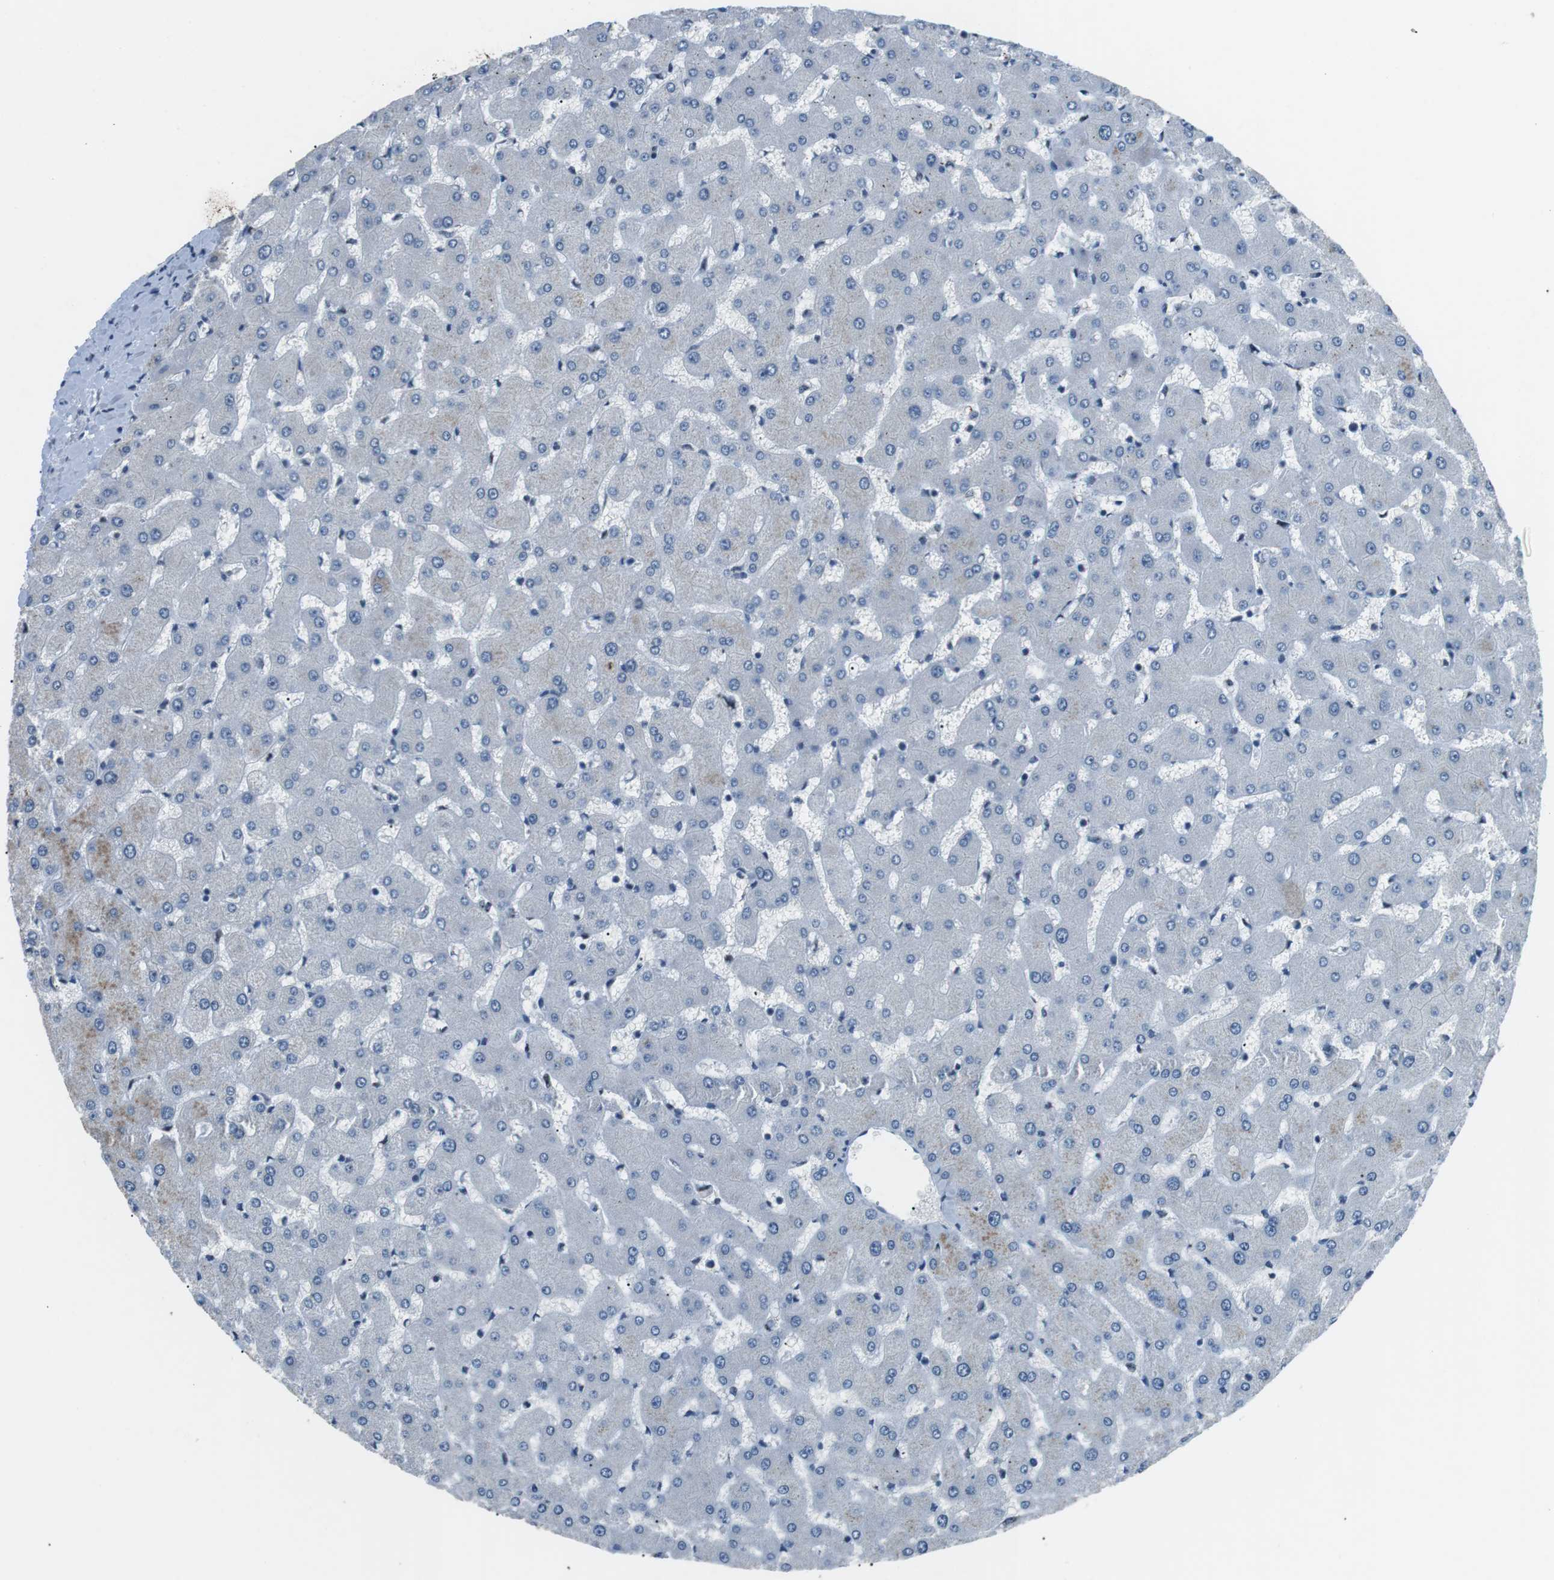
{"staining": {"intensity": "negative", "quantity": "none", "location": "none"}, "tissue": "liver", "cell_type": "Cholangiocytes", "image_type": "normal", "snomed": [{"axis": "morphology", "description": "Normal tissue, NOS"}, {"axis": "topography", "description": "Liver"}], "caption": "Immunohistochemistry (IHC) of unremarkable human liver exhibits no staining in cholangiocytes.", "gene": "PML", "patient": {"sex": "female", "age": 63}}